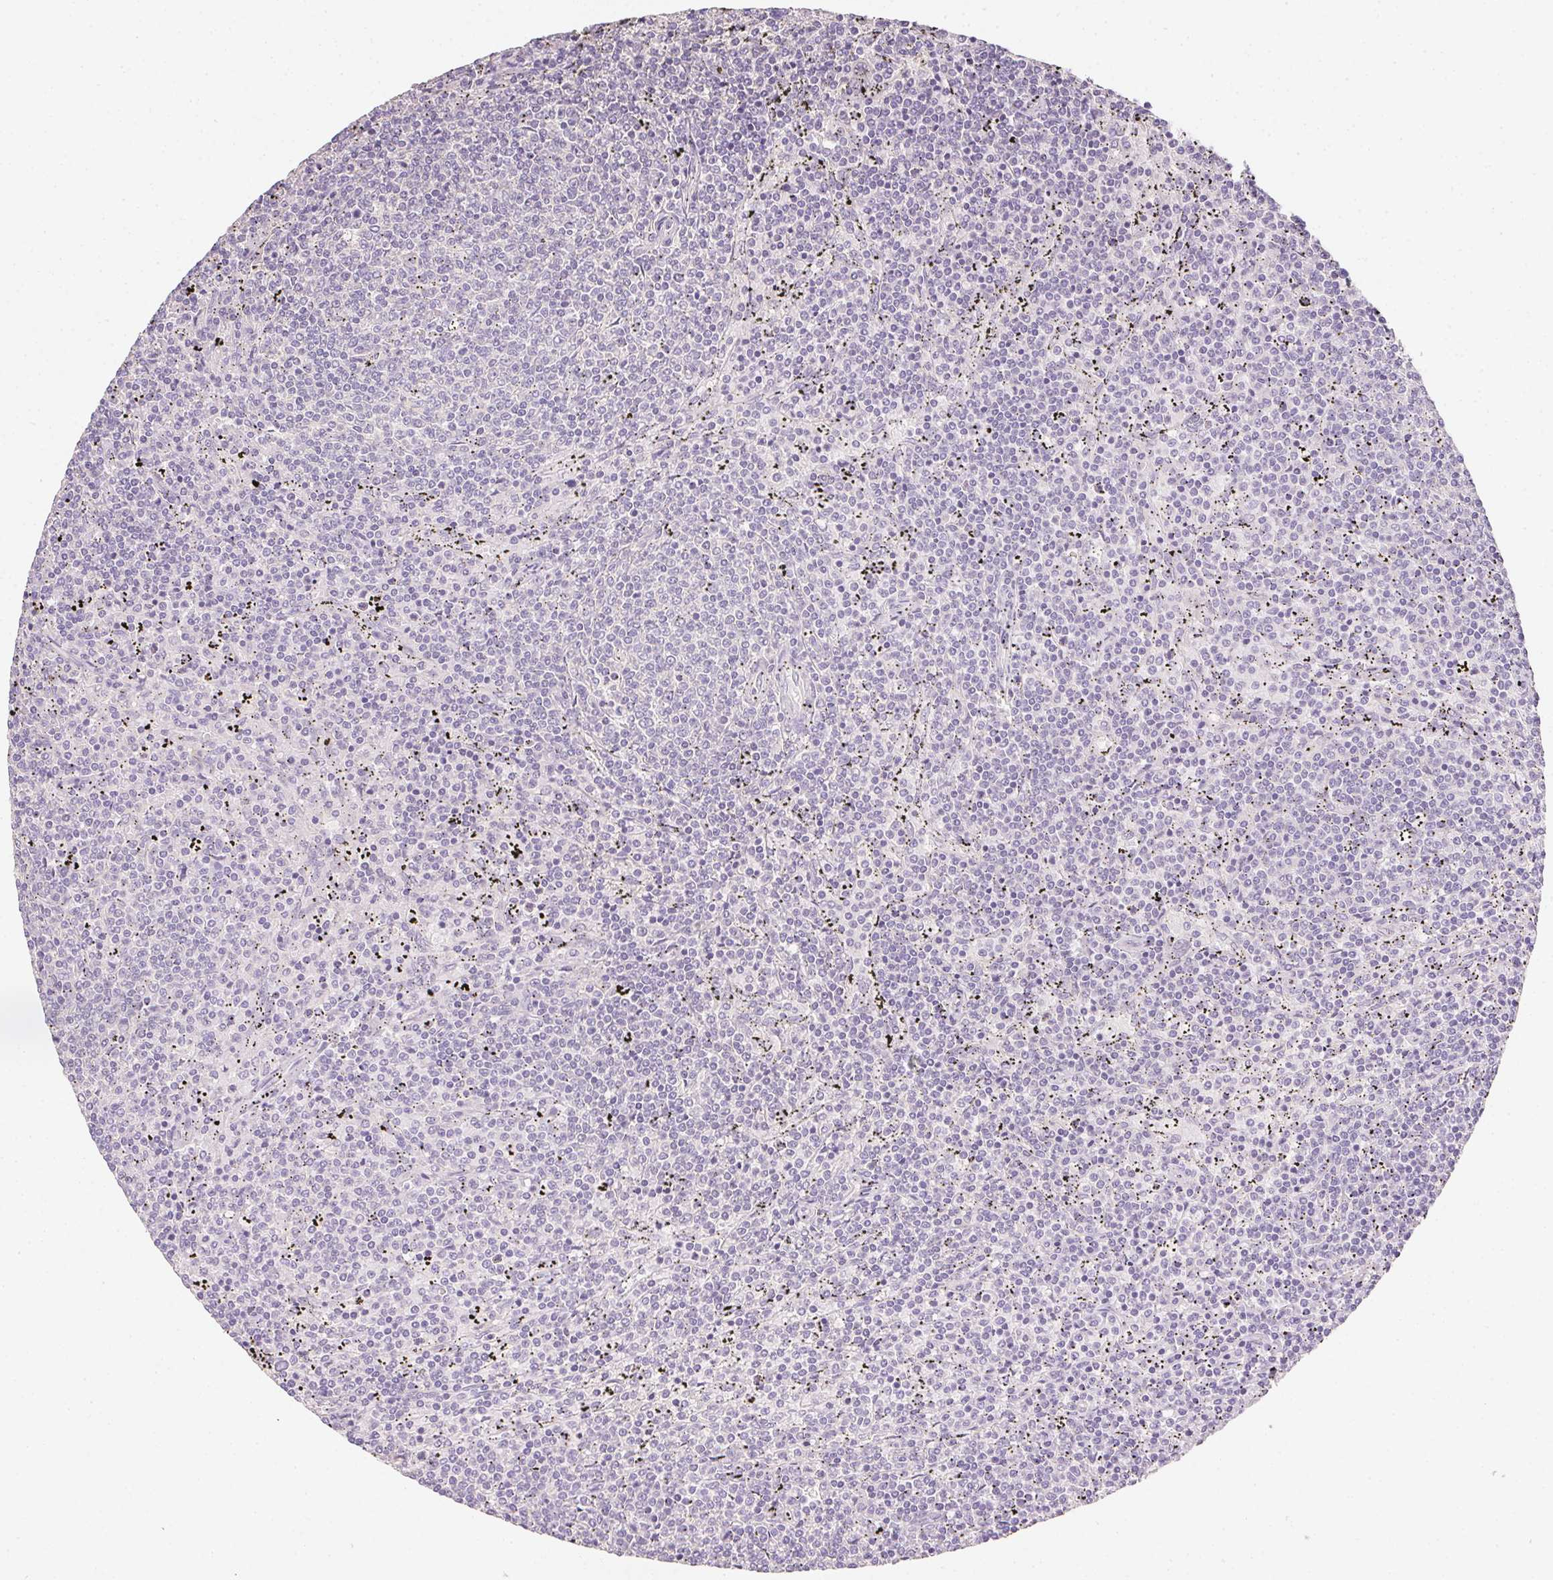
{"staining": {"intensity": "negative", "quantity": "none", "location": "none"}, "tissue": "lymphoma", "cell_type": "Tumor cells", "image_type": "cancer", "snomed": [{"axis": "morphology", "description": "Malignant lymphoma, non-Hodgkin's type, Low grade"}, {"axis": "topography", "description": "Spleen"}], "caption": "Immunohistochemistry (IHC) micrograph of neoplastic tissue: lymphoma stained with DAB shows no significant protein expression in tumor cells.", "gene": "ZBBX", "patient": {"sex": "female", "age": 50}}